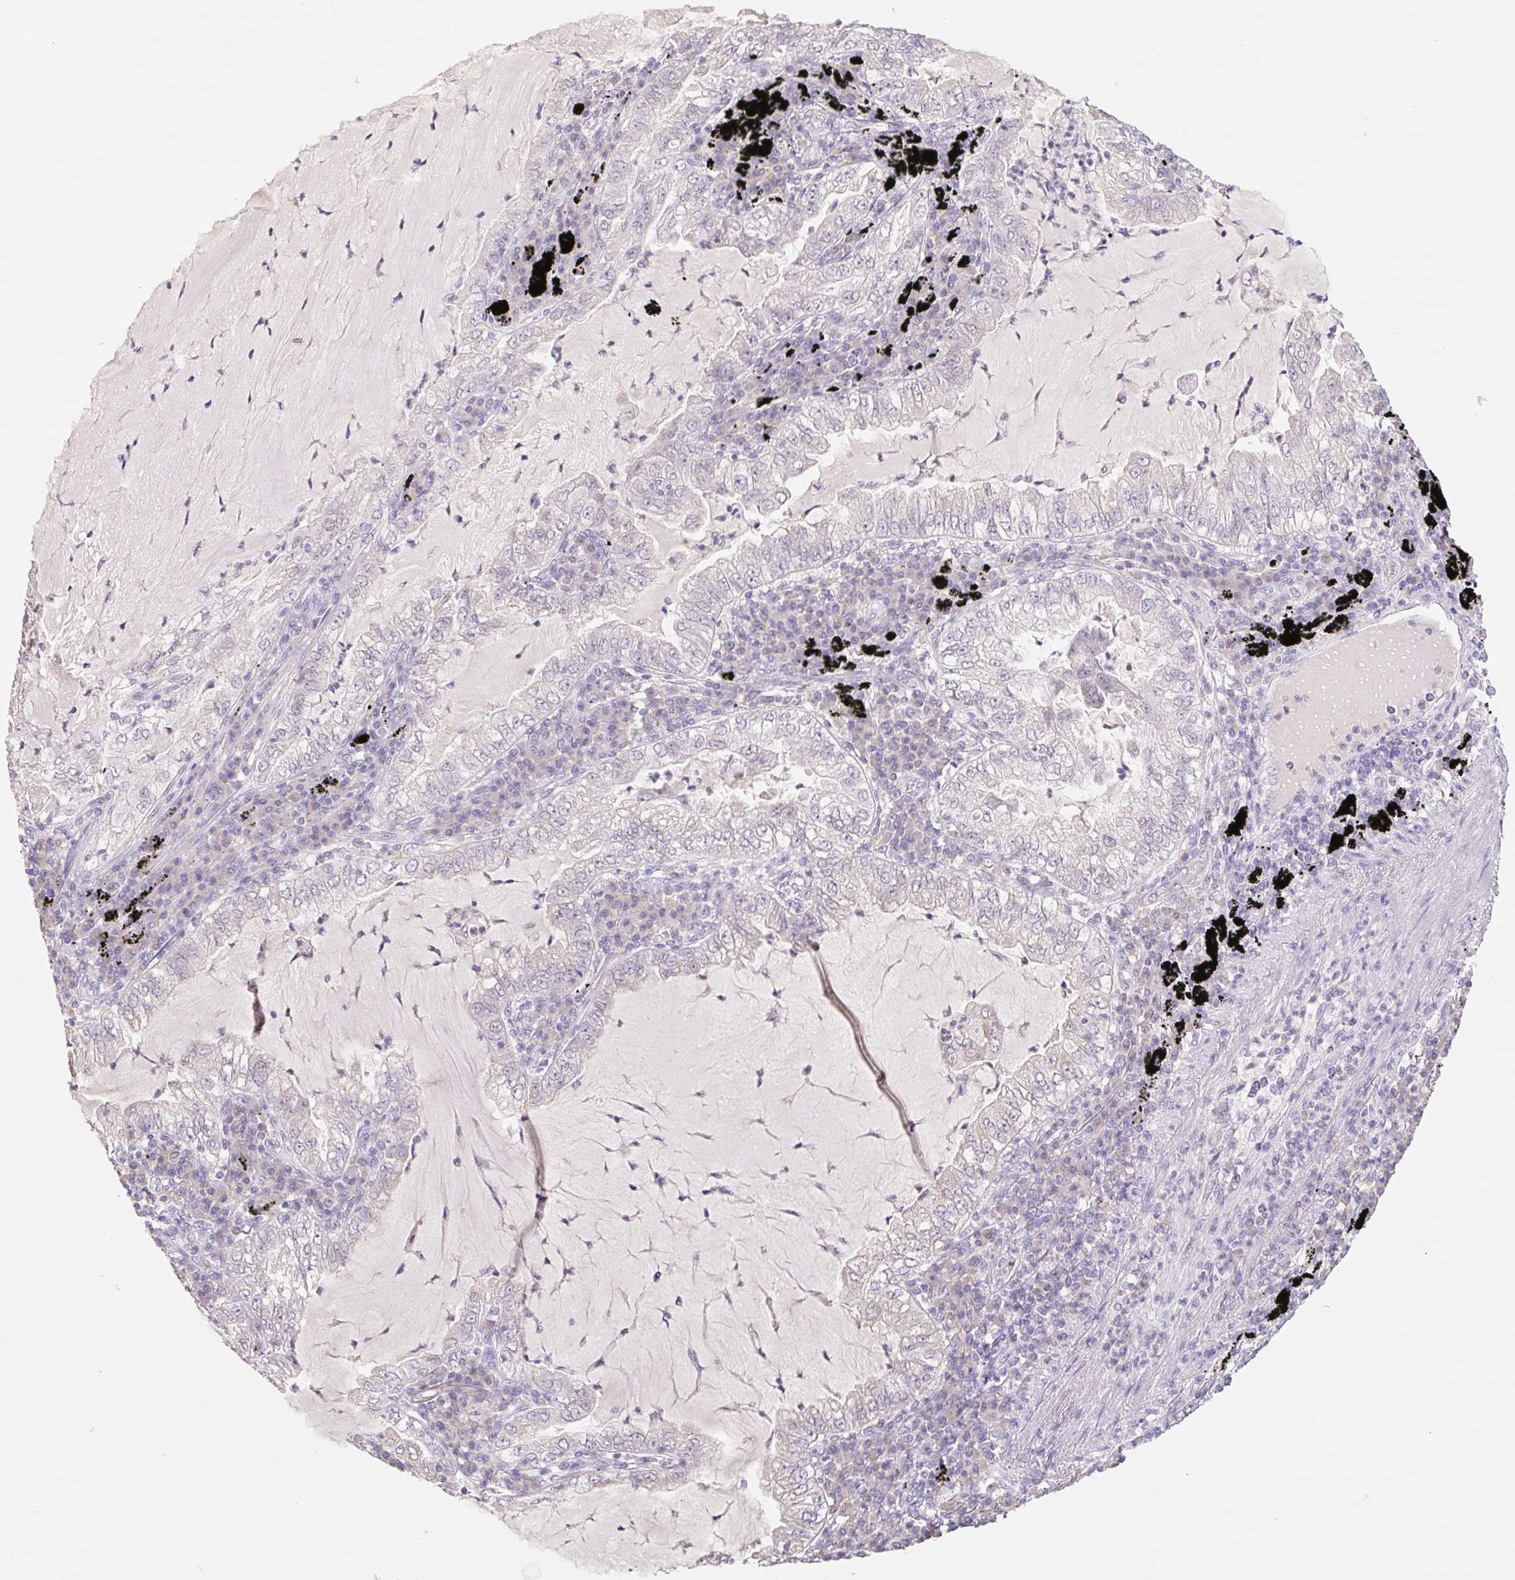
{"staining": {"intensity": "negative", "quantity": "none", "location": "none"}, "tissue": "lung cancer", "cell_type": "Tumor cells", "image_type": "cancer", "snomed": [{"axis": "morphology", "description": "Adenocarcinoma, NOS"}, {"axis": "topography", "description": "Lung"}], "caption": "Lung cancer (adenocarcinoma) stained for a protein using immunohistochemistry reveals no staining tumor cells.", "gene": "PNMA8B", "patient": {"sex": "female", "age": 73}}